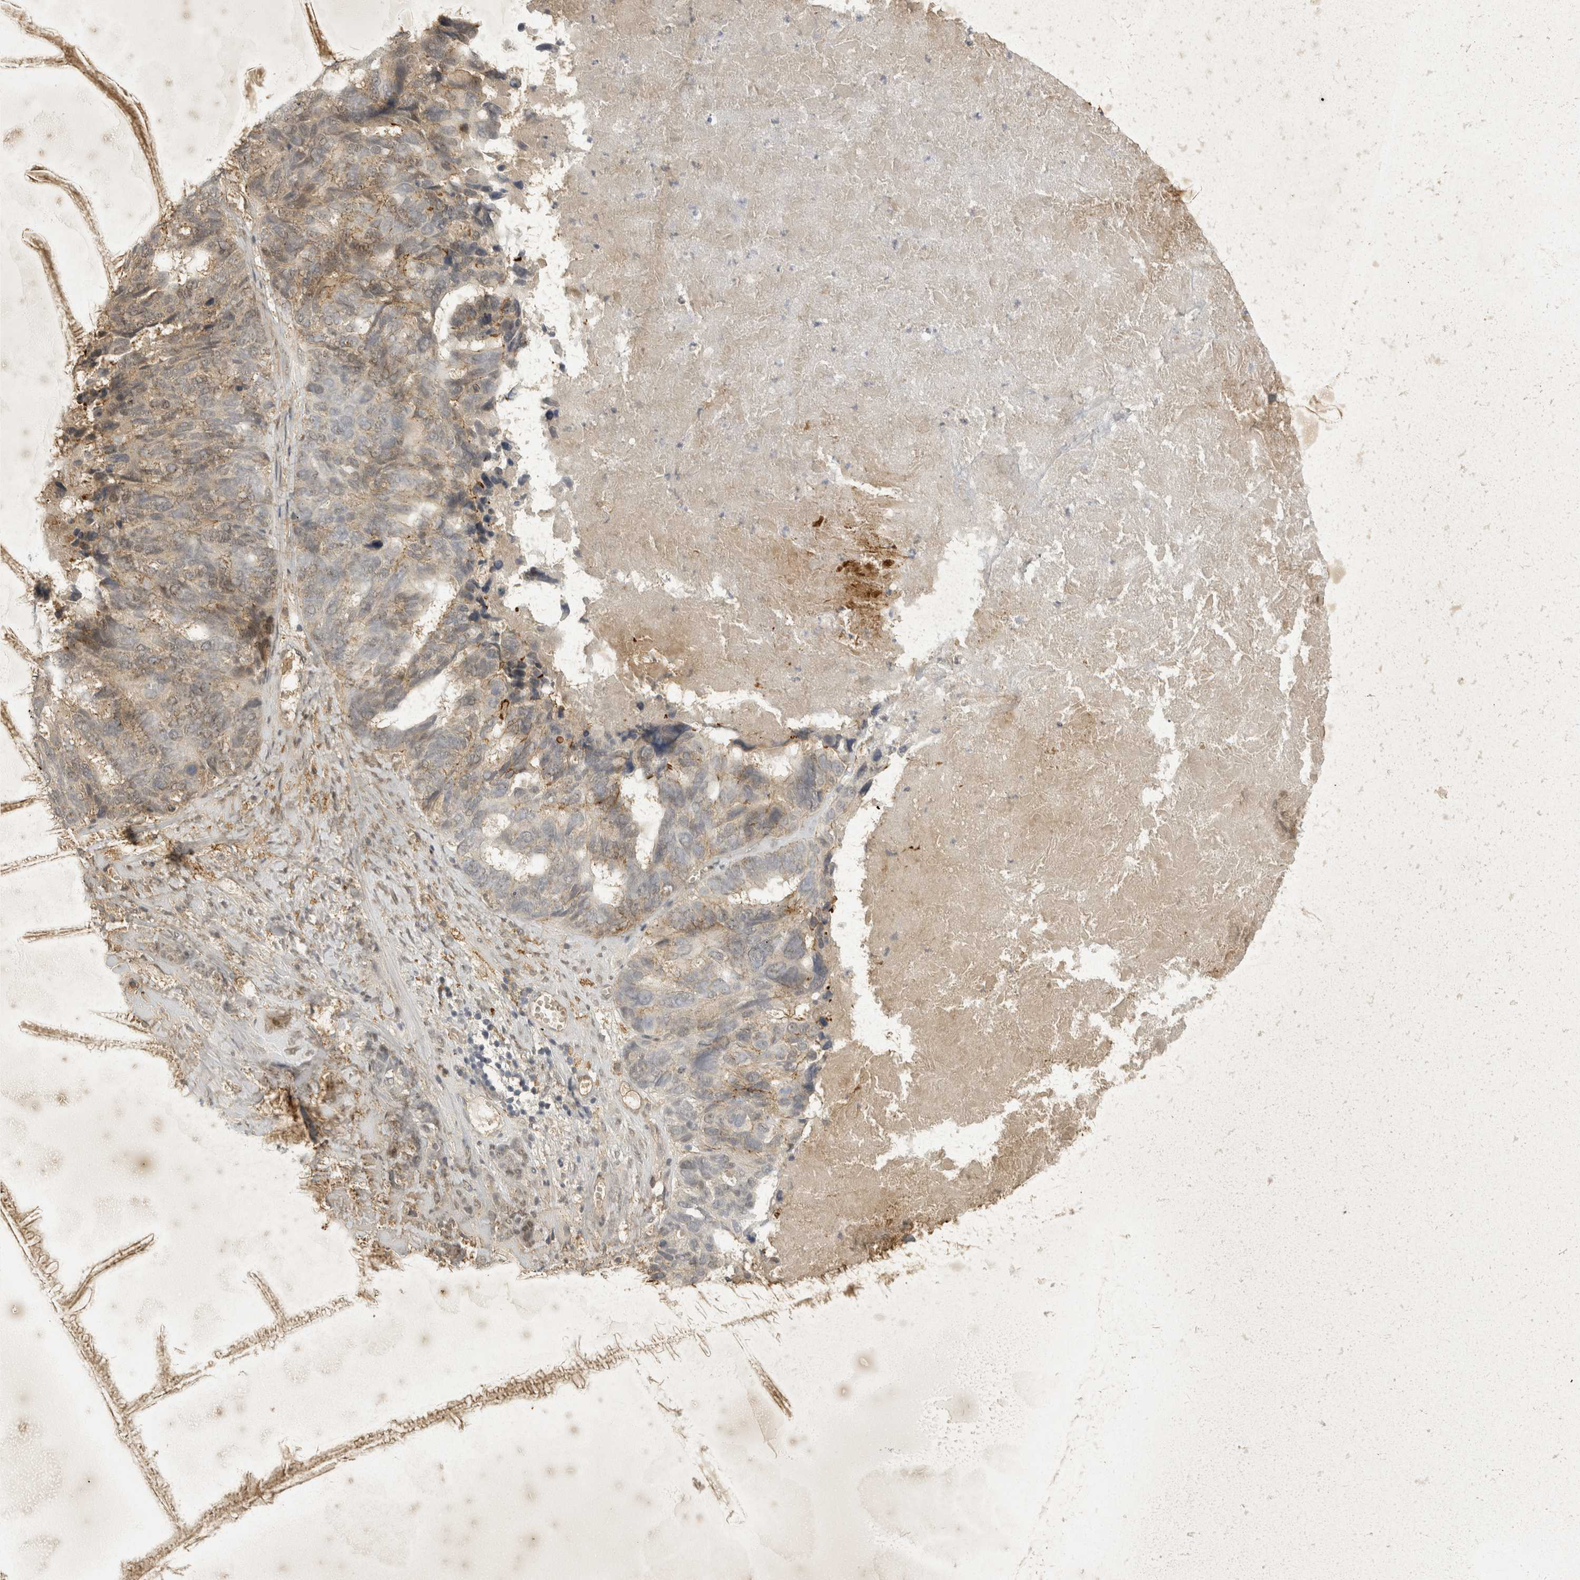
{"staining": {"intensity": "weak", "quantity": "<25%", "location": "cytoplasmic/membranous"}, "tissue": "ovarian cancer", "cell_type": "Tumor cells", "image_type": "cancer", "snomed": [{"axis": "morphology", "description": "Cystadenocarcinoma, serous, NOS"}, {"axis": "topography", "description": "Ovary"}], "caption": "Tumor cells show no significant expression in ovarian cancer.", "gene": "TOM1L2", "patient": {"sex": "female", "age": 79}}